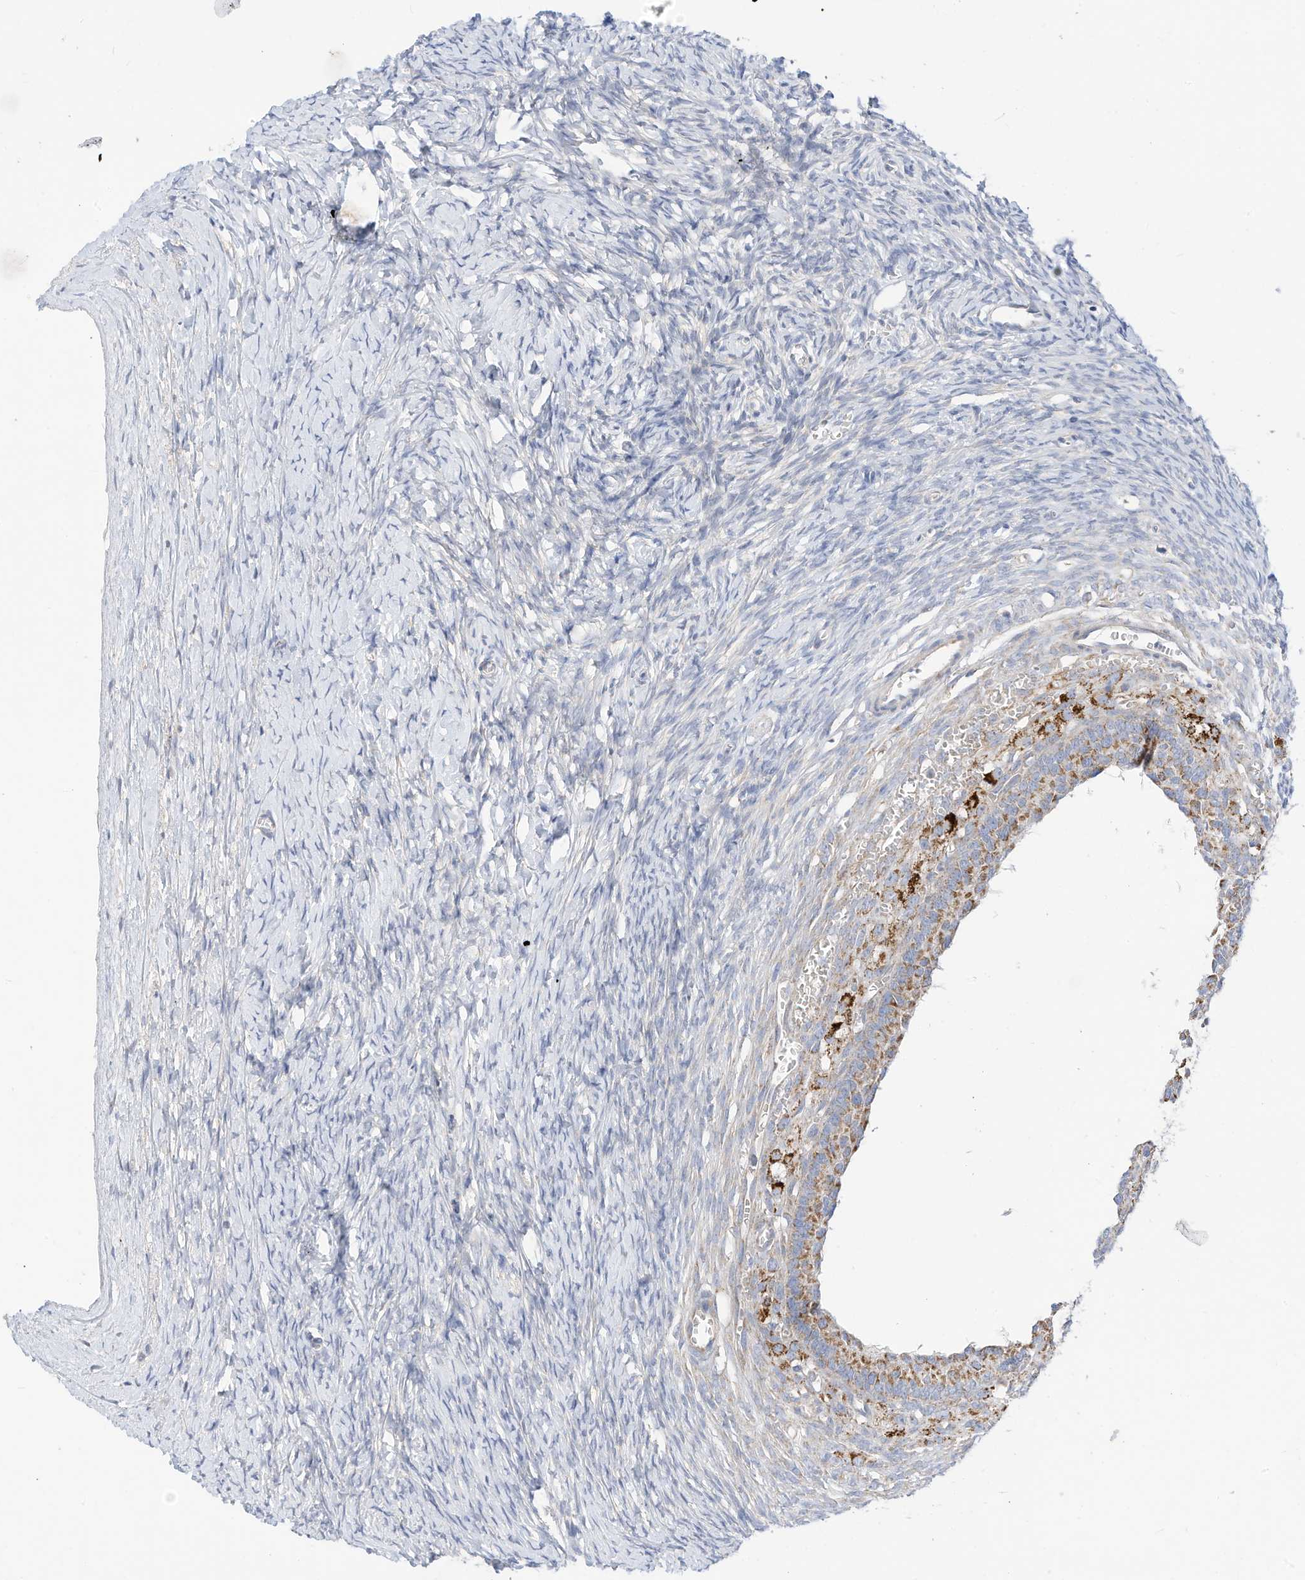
{"staining": {"intensity": "moderate", "quantity": ">75%", "location": "cytoplasmic/membranous"}, "tissue": "ovary", "cell_type": "Follicle cells", "image_type": "normal", "snomed": [{"axis": "morphology", "description": "Normal tissue, NOS"}, {"axis": "morphology", "description": "Developmental malformation"}, {"axis": "topography", "description": "Ovary"}], "caption": "An immunohistochemistry (IHC) histopathology image of unremarkable tissue is shown. Protein staining in brown highlights moderate cytoplasmic/membranous positivity in ovary within follicle cells.", "gene": "RHOH", "patient": {"sex": "female", "age": 39}}